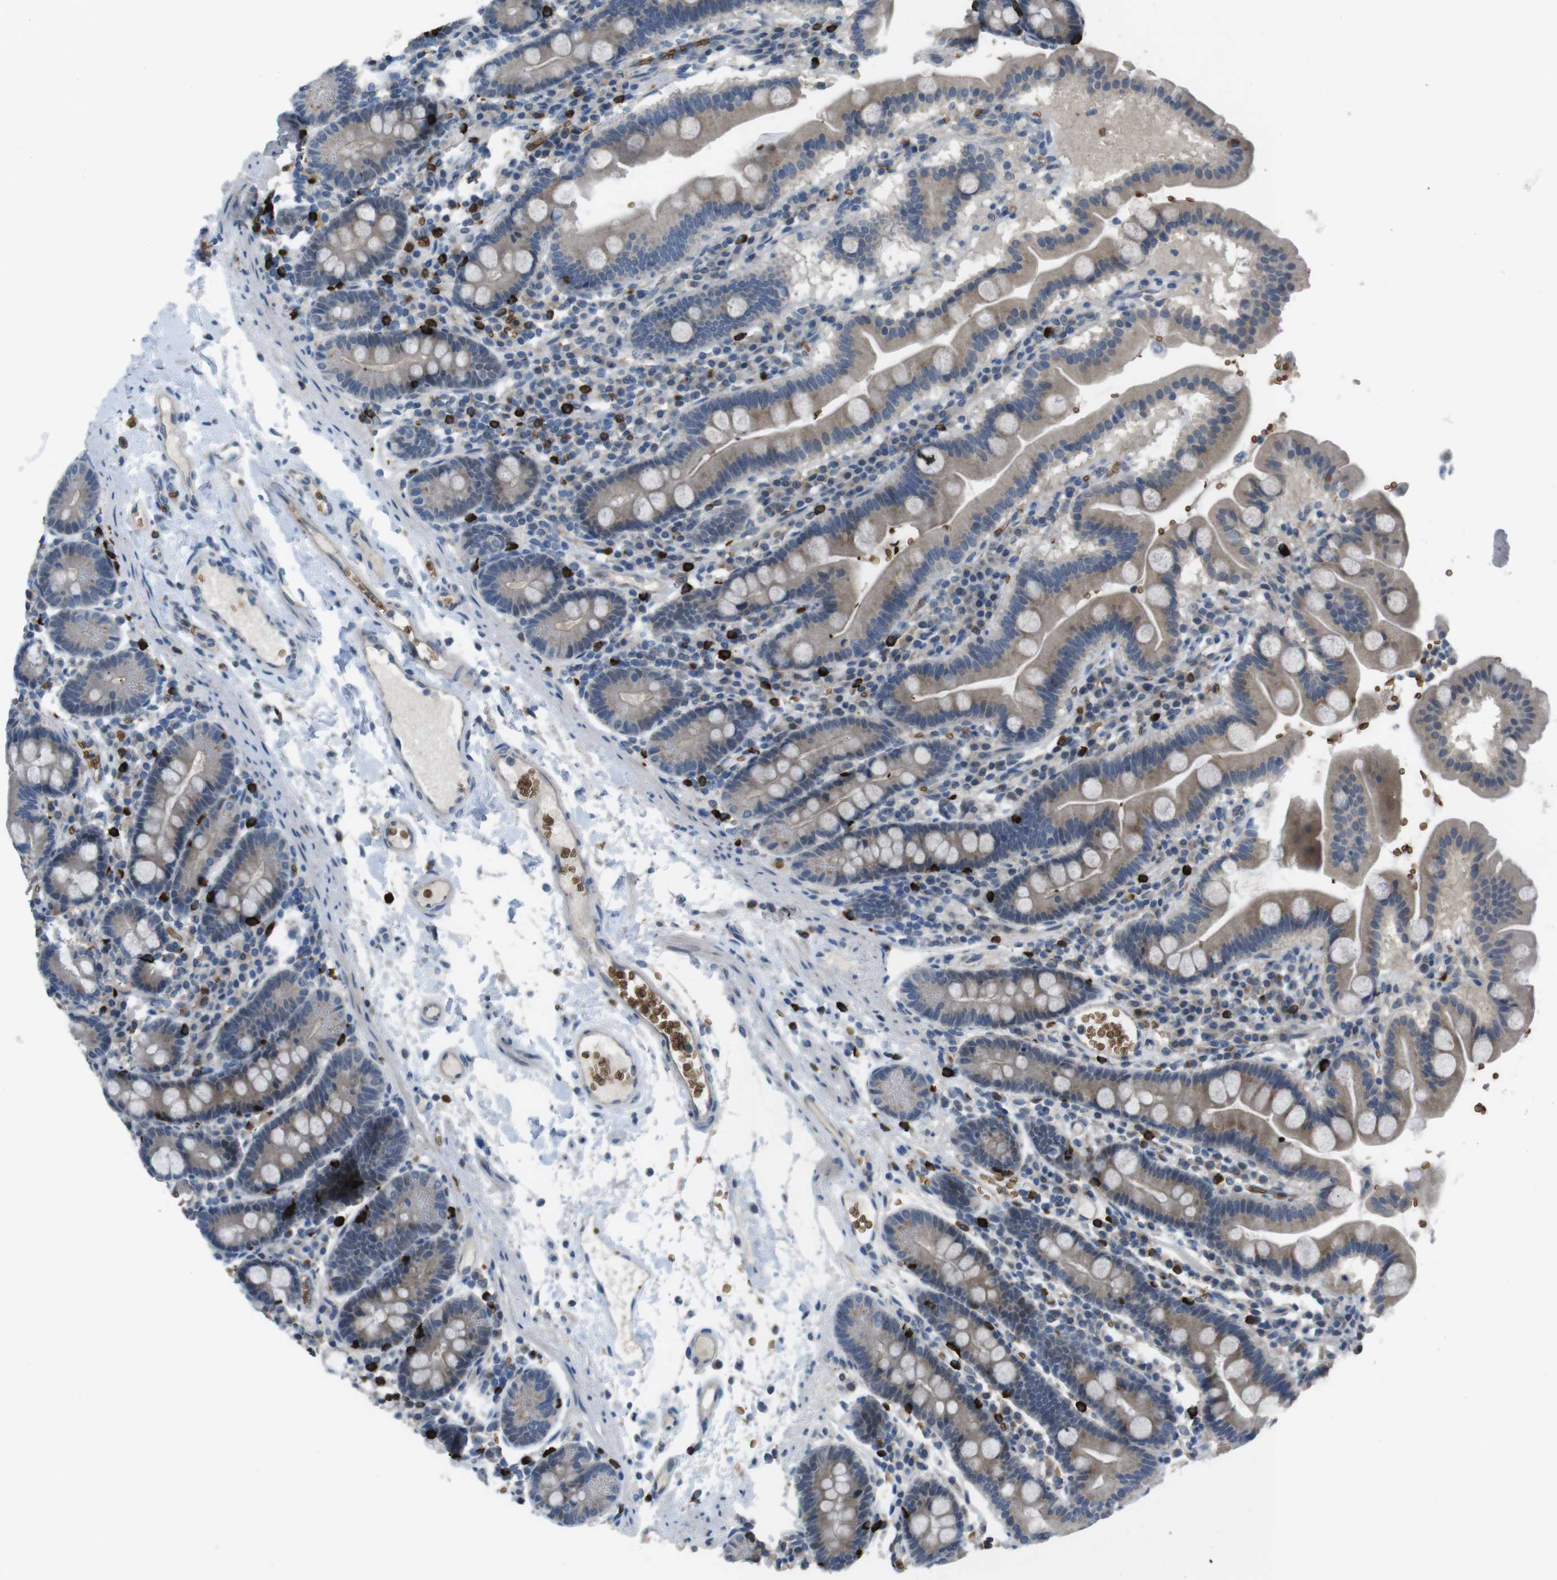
{"staining": {"intensity": "weak", "quantity": "25%-75%", "location": "cytoplasmic/membranous"}, "tissue": "duodenum", "cell_type": "Glandular cells", "image_type": "normal", "snomed": [{"axis": "morphology", "description": "Normal tissue, NOS"}, {"axis": "topography", "description": "Duodenum"}], "caption": "DAB immunohistochemical staining of normal human duodenum shows weak cytoplasmic/membranous protein positivity in approximately 25%-75% of glandular cells.", "gene": "GYPA", "patient": {"sex": "male", "age": 50}}